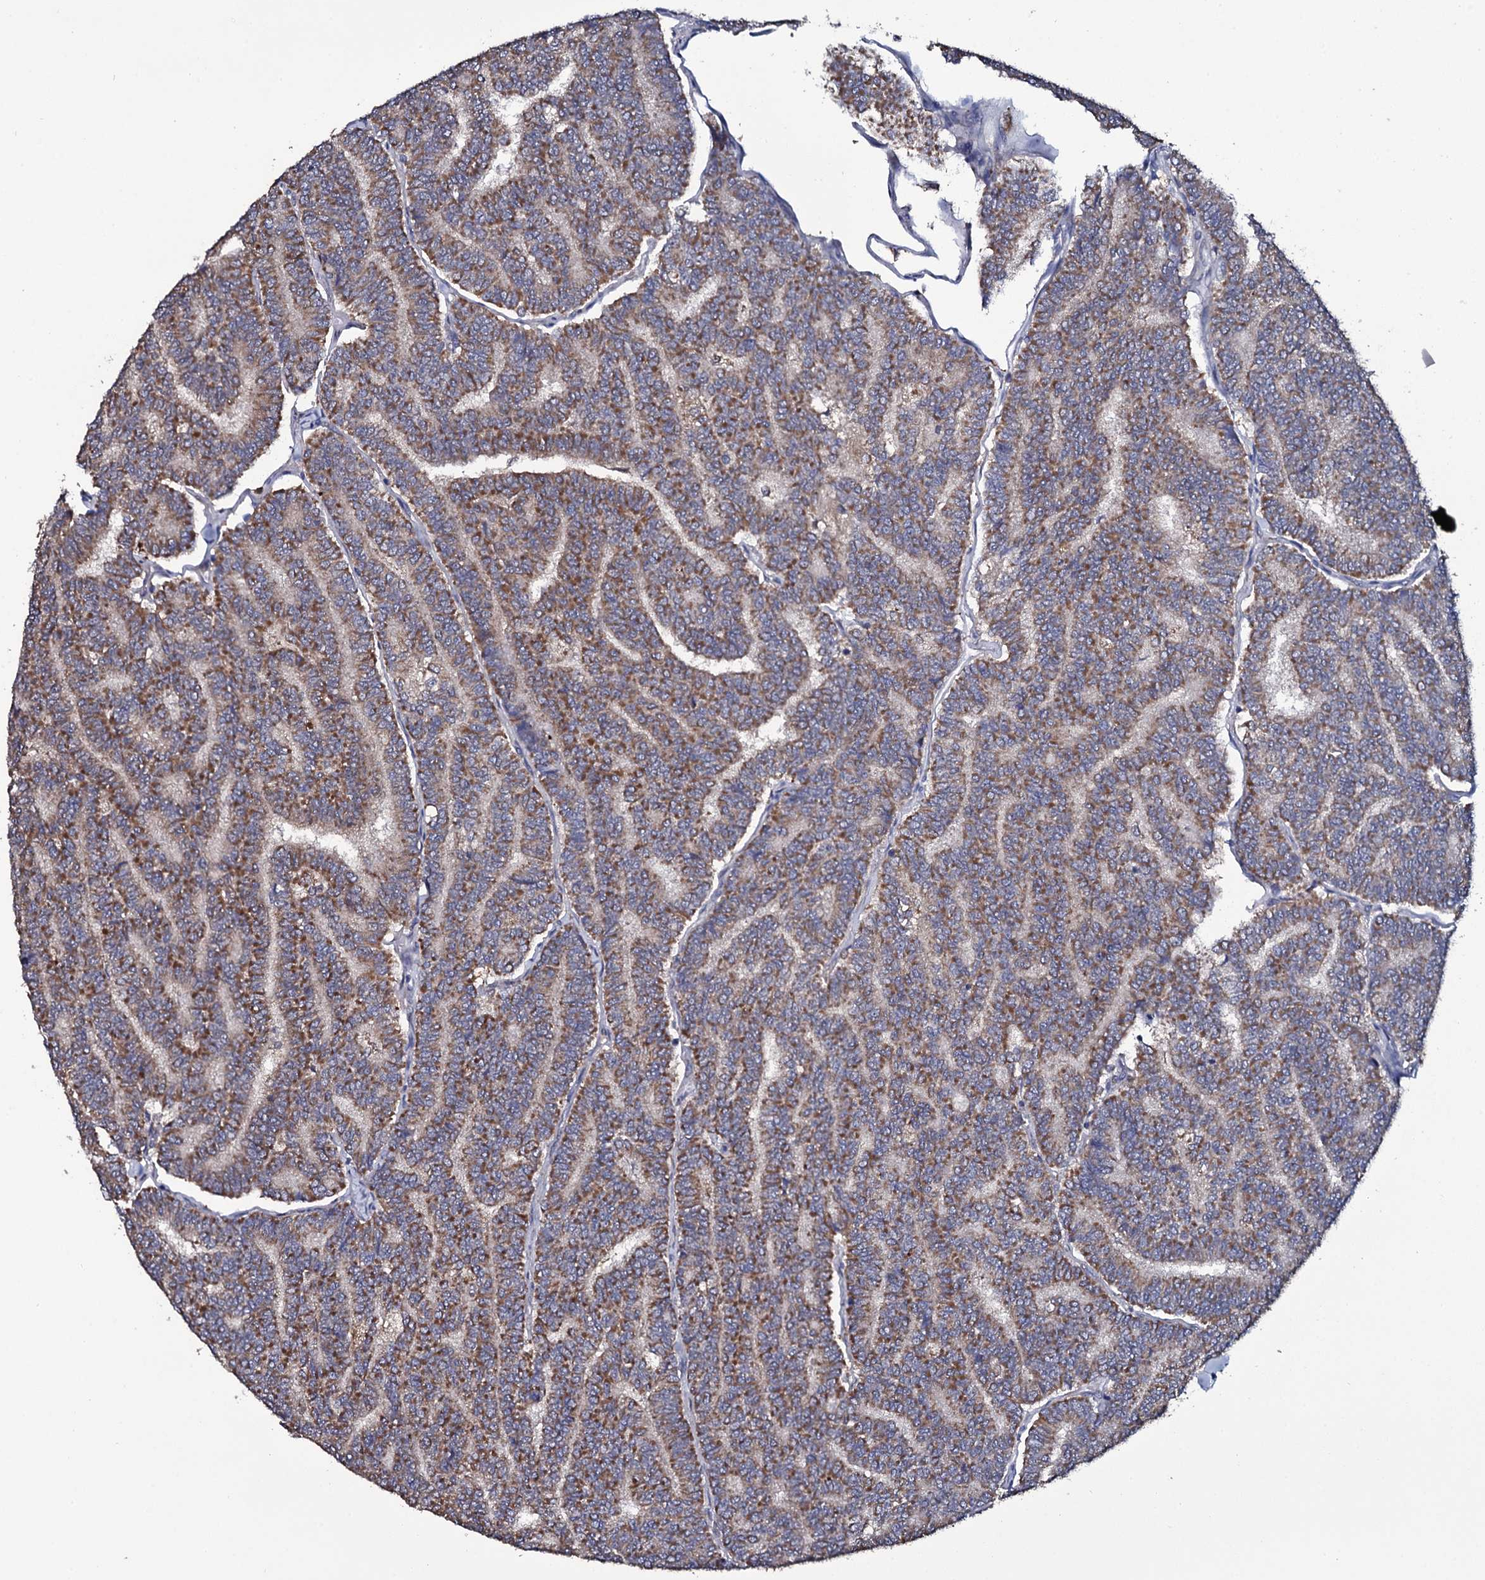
{"staining": {"intensity": "moderate", "quantity": ">75%", "location": "cytoplasmic/membranous"}, "tissue": "thyroid cancer", "cell_type": "Tumor cells", "image_type": "cancer", "snomed": [{"axis": "morphology", "description": "Papillary adenocarcinoma, NOS"}, {"axis": "topography", "description": "Thyroid gland"}], "caption": "Immunohistochemical staining of human thyroid cancer reveals moderate cytoplasmic/membranous protein positivity in about >75% of tumor cells. The staining is performed using DAB (3,3'-diaminobenzidine) brown chromogen to label protein expression. The nuclei are counter-stained blue using hematoxylin.", "gene": "CRYL1", "patient": {"sex": "female", "age": 35}}